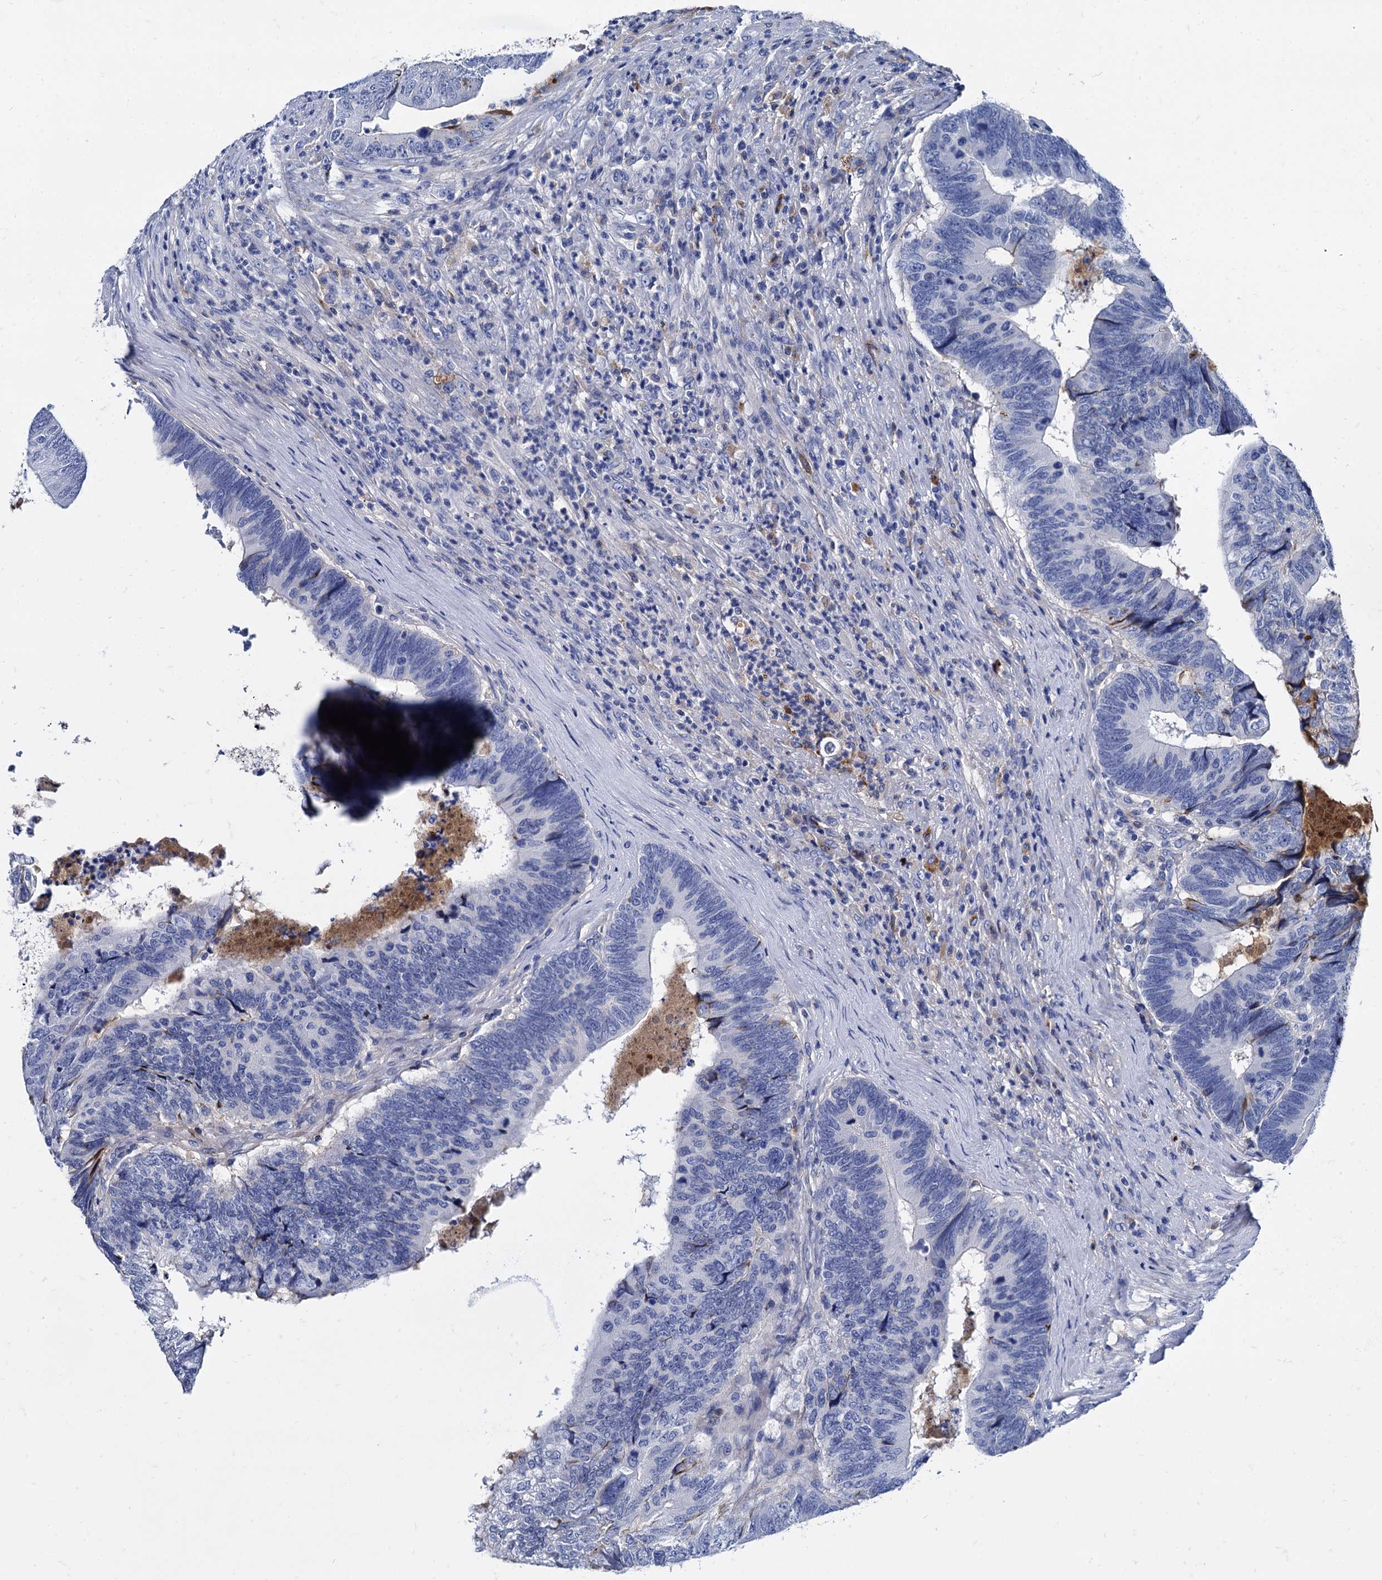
{"staining": {"intensity": "negative", "quantity": "none", "location": "none"}, "tissue": "colorectal cancer", "cell_type": "Tumor cells", "image_type": "cancer", "snomed": [{"axis": "morphology", "description": "Adenocarcinoma, NOS"}, {"axis": "topography", "description": "Colon"}], "caption": "This micrograph is of colorectal cancer stained with immunohistochemistry (IHC) to label a protein in brown with the nuclei are counter-stained blue. There is no positivity in tumor cells.", "gene": "APOD", "patient": {"sex": "female", "age": 67}}